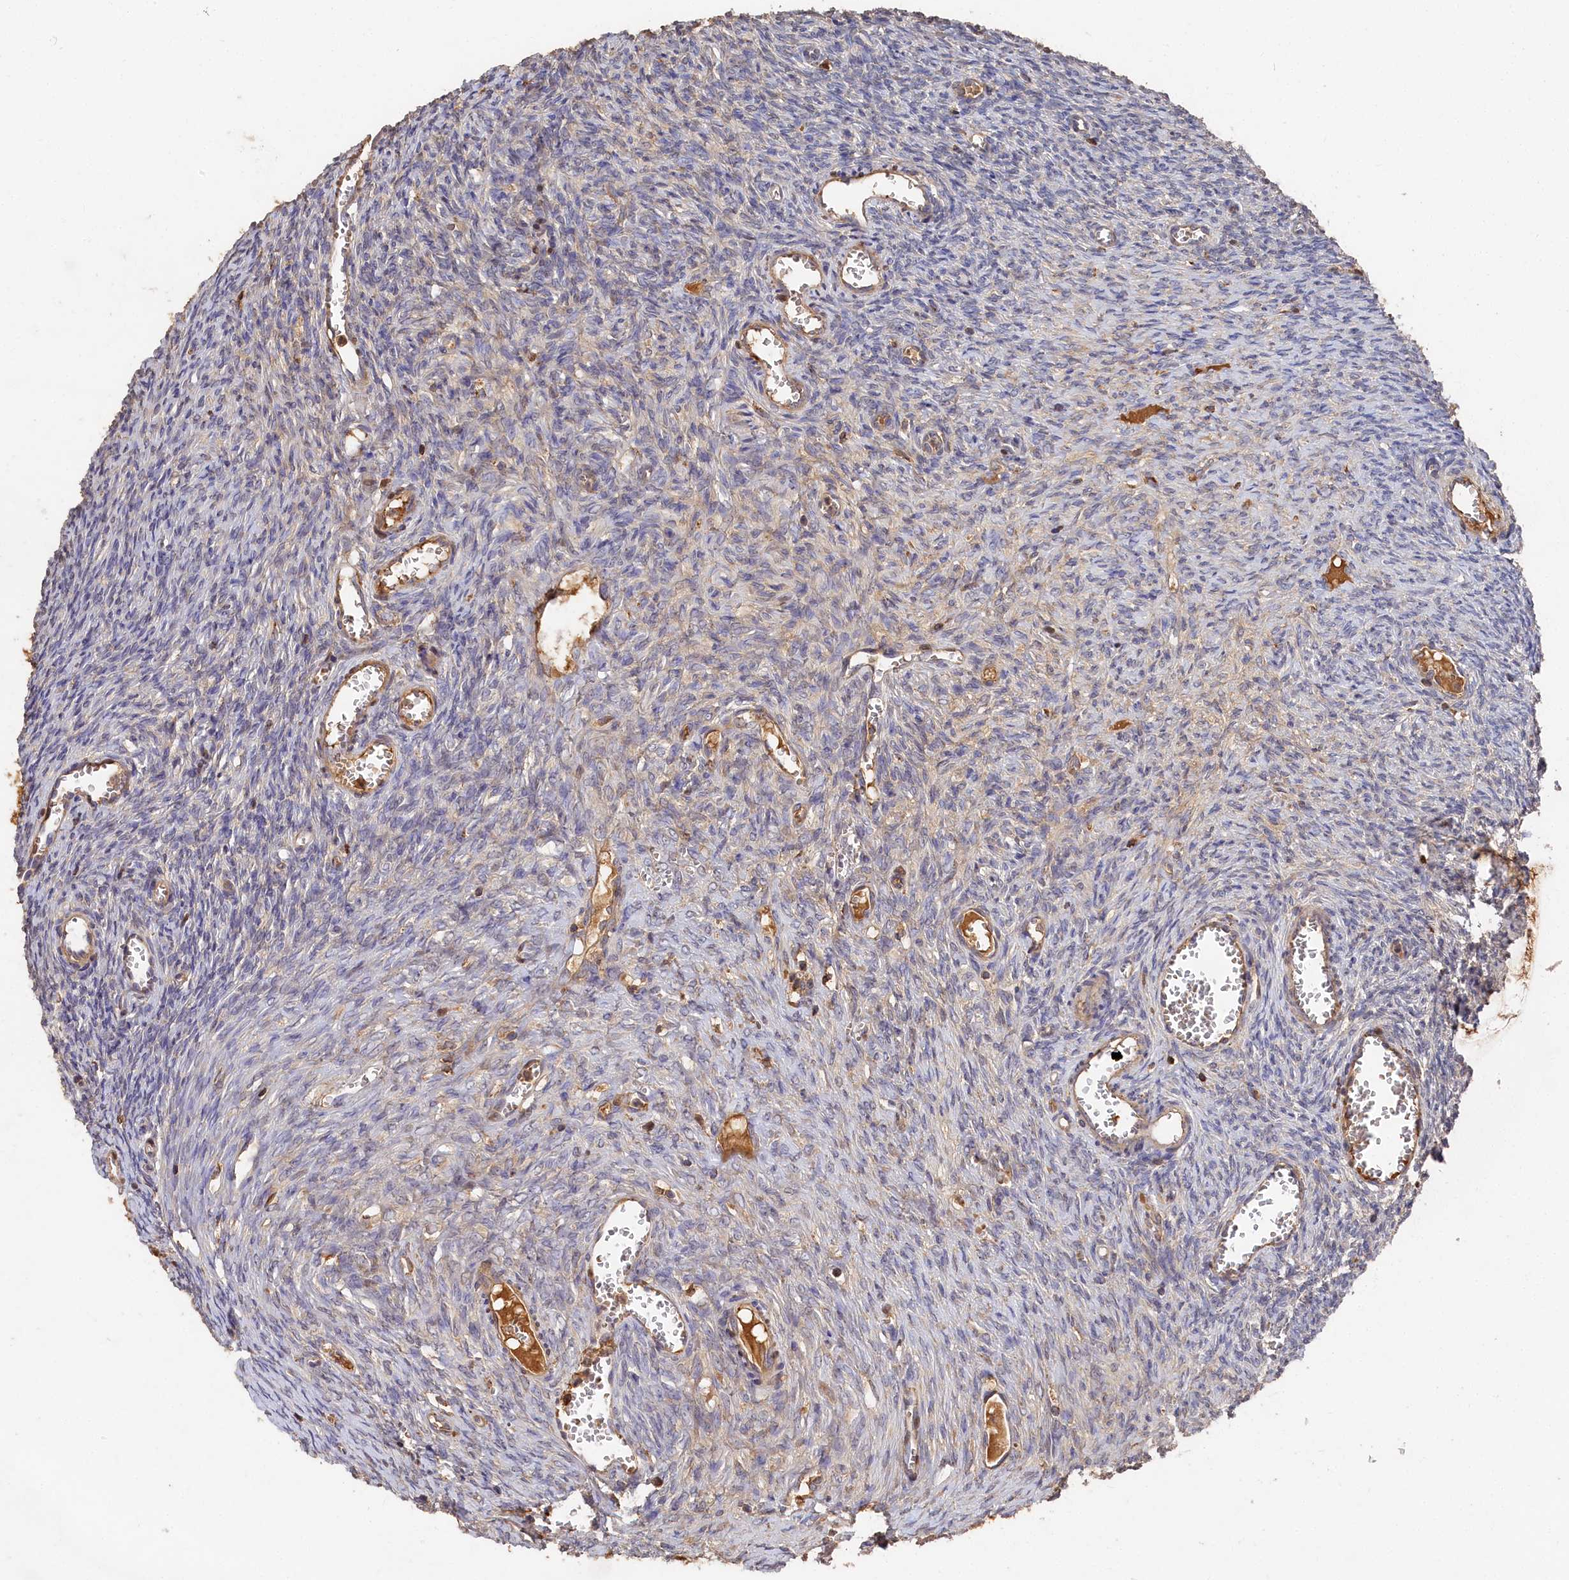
{"staining": {"intensity": "negative", "quantity": "none", "location": "none"}, "tissue": "ovary", "cell_type": "Ovarian stroma cells", "image_type": "normal", "snomed": [{"axis": "morphology", "description": "Normal tissue, NOS"}, {"axis": "topography", "description": "Ovary"}], "caption": "The photomicrograph reveals no staining of ovarian stroma cells in normal ovary.", "gene": "DHRS11", "patient": {"sex": "female", "age": 44}}